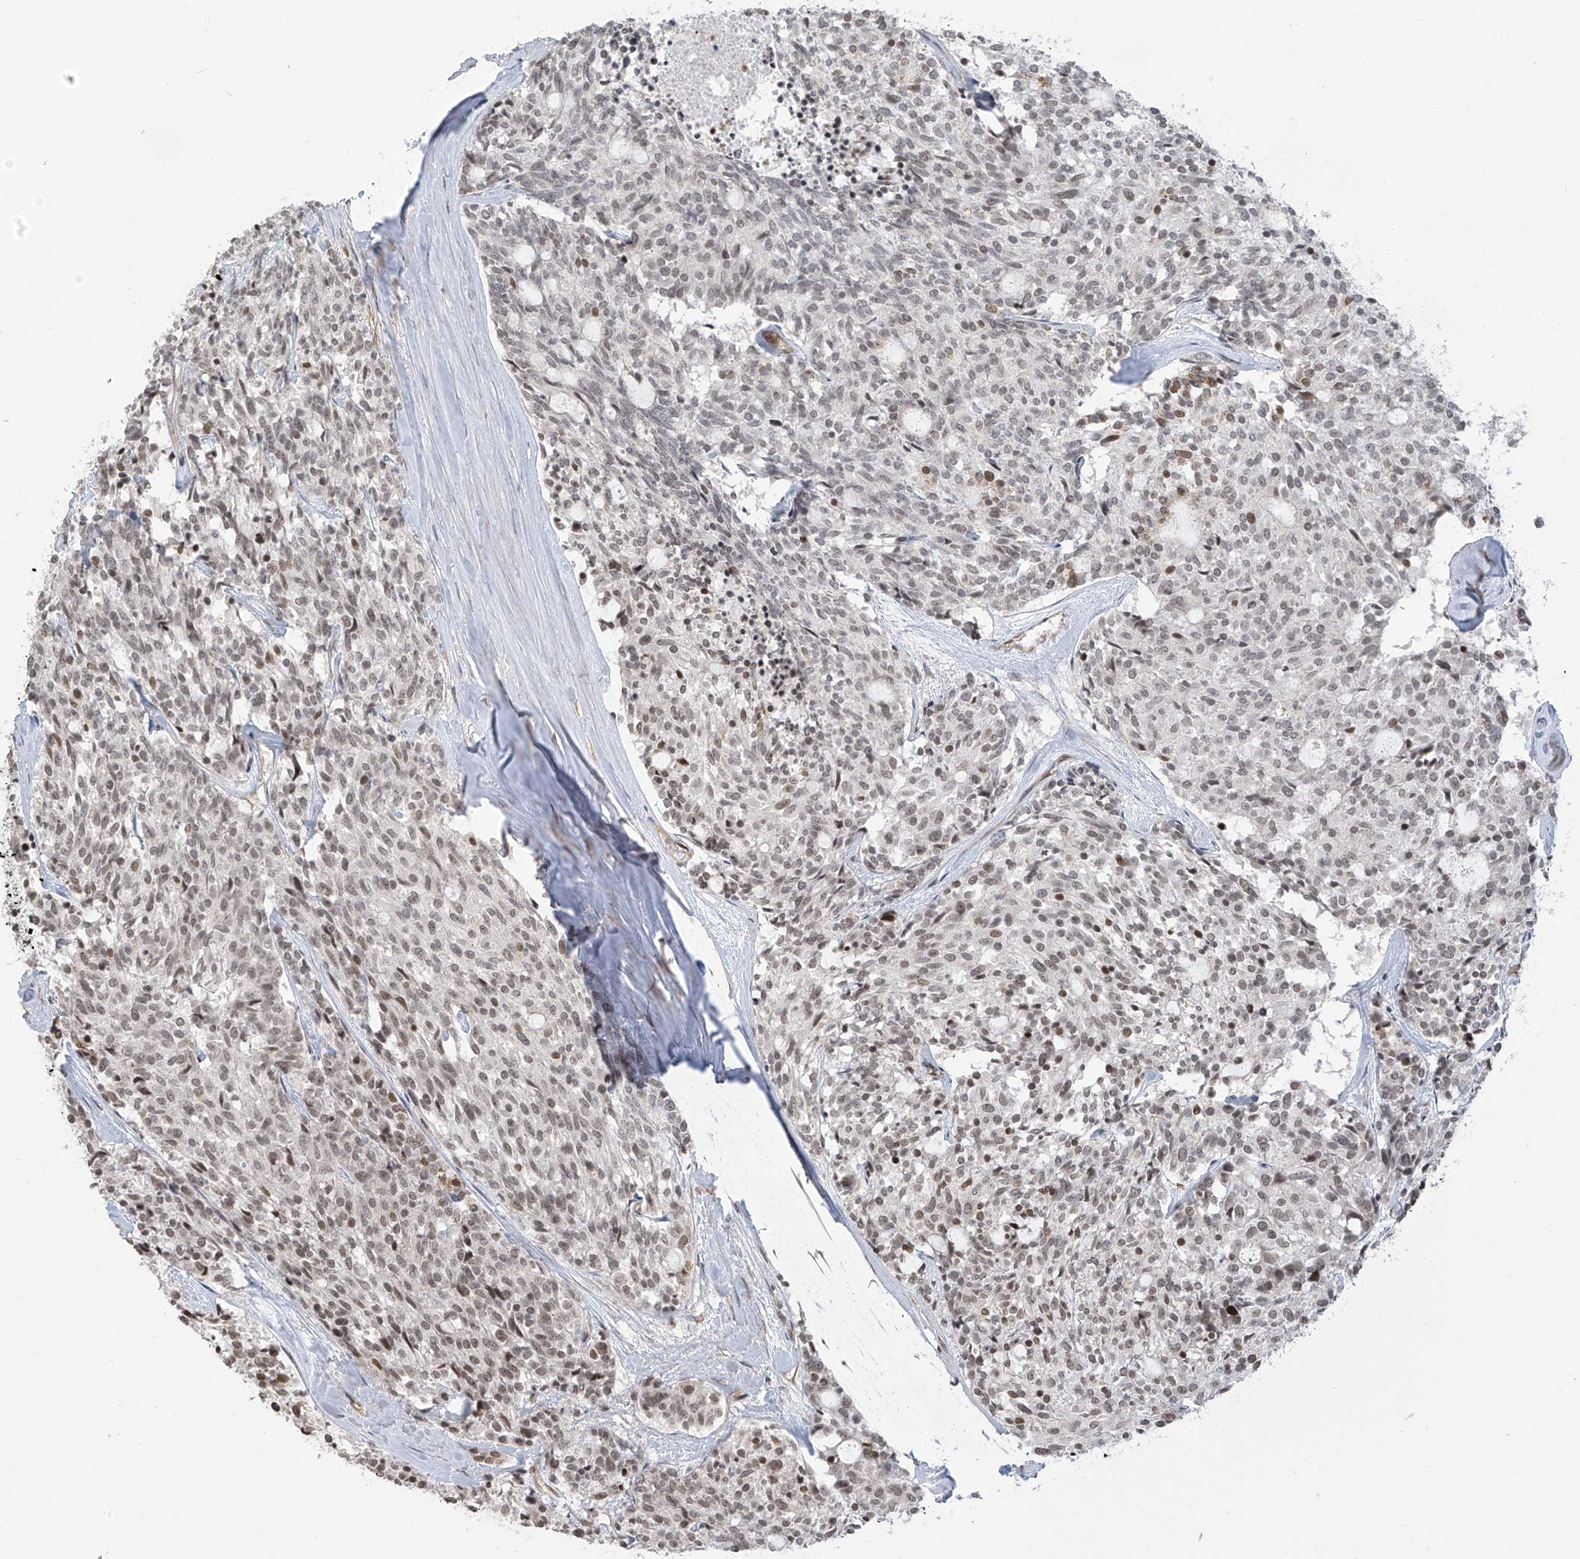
{"staining": {"intensity": "moderate", "quantity": ">75%", "location": "nuclear"}, "tissue": "carcinoid", "cell_type": "Tumor cells", "image_type": "cancer", "snomed": [{"axis": "morphology", "description": "Carcinoid, malignant, NOS"}, {"axis": "topography", "description": "Pancreas"}], "caption": "A brown stain labels moderate nuclear staining of a protein in carcinoid tumor cells.", "gene": "METAP1D", "patient": {"sex": "female", "age": 54}}